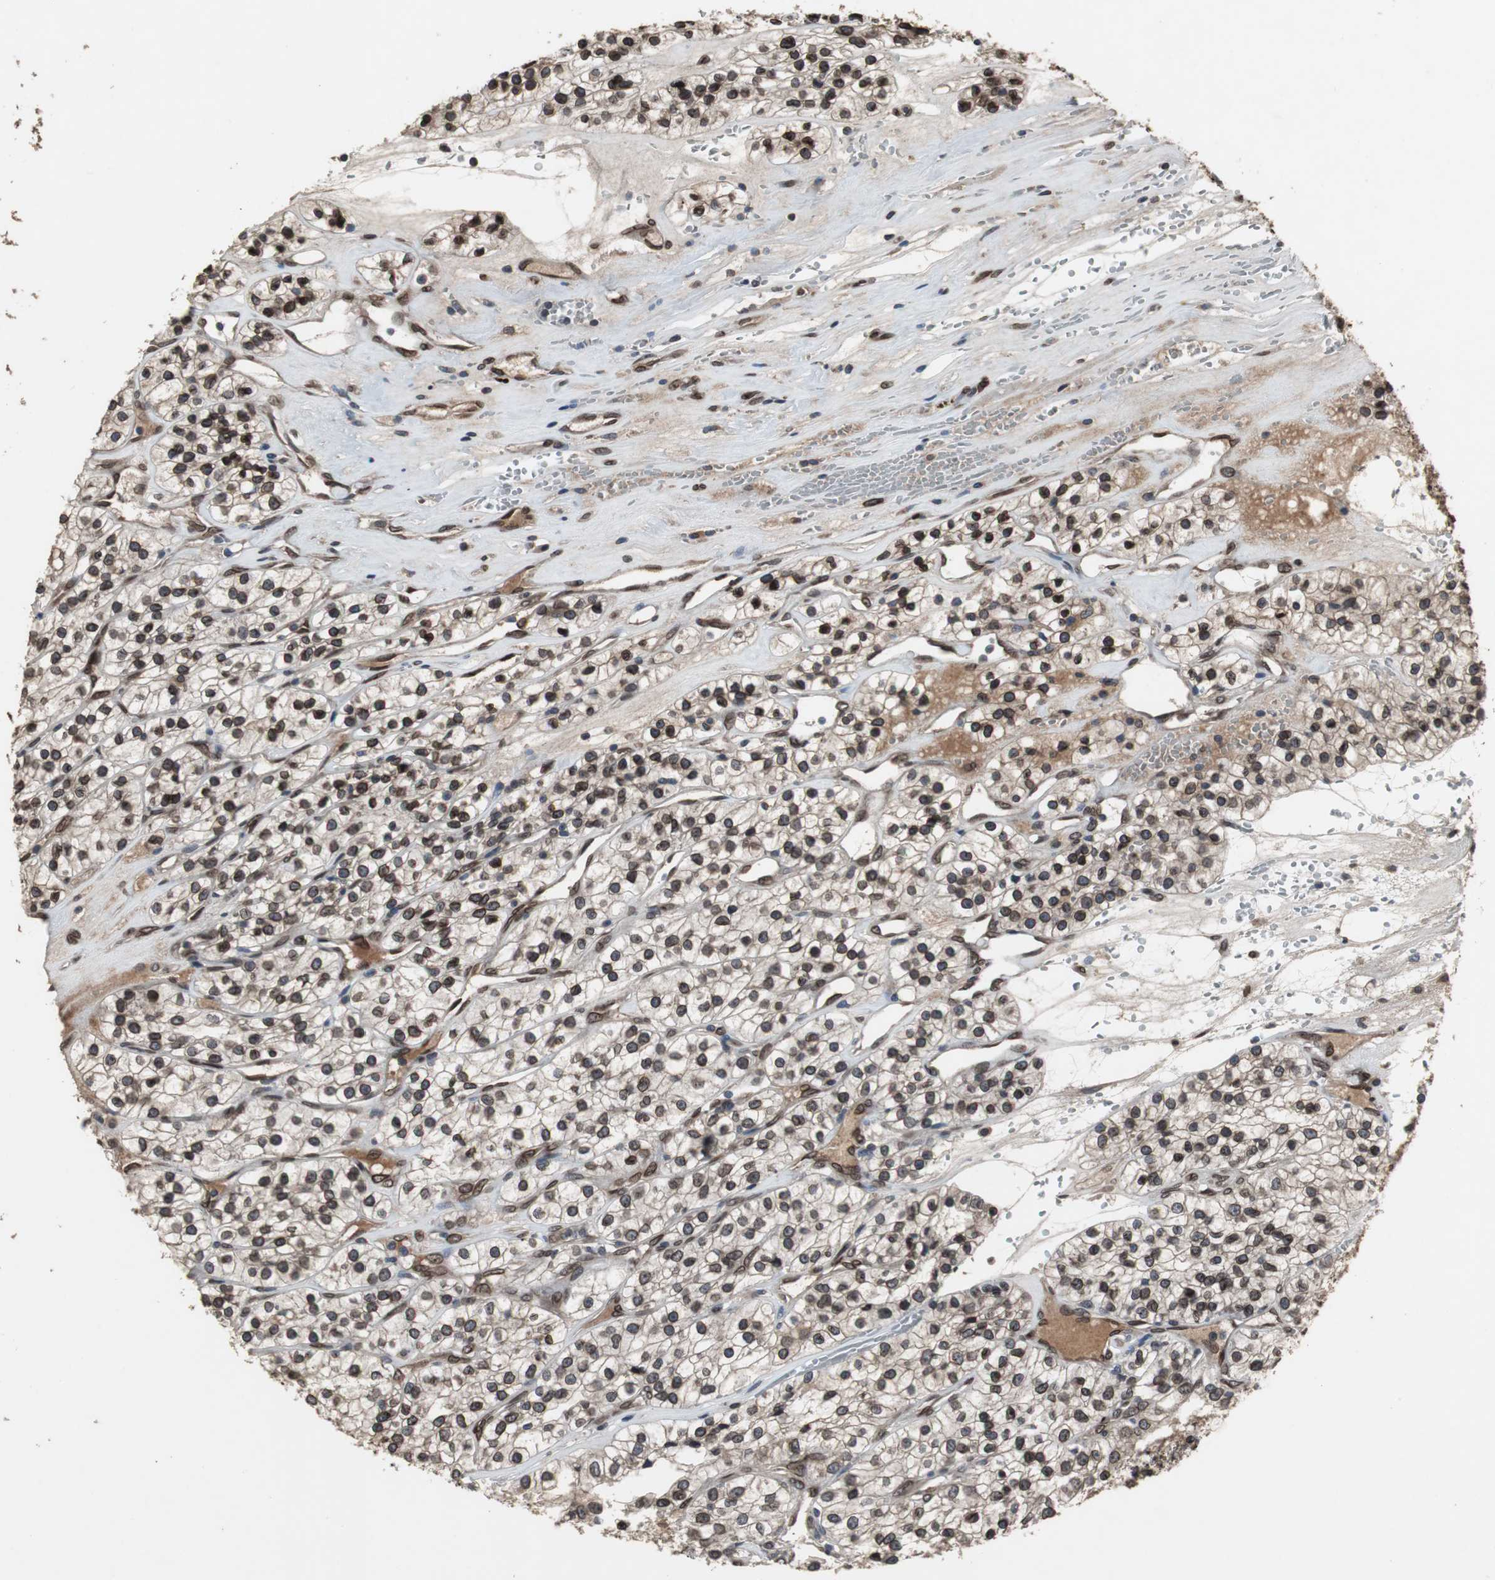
{"staining": {"intensity": "strong", "quantity": ">75%", "location": "cytoplasmic/membranous,nuclear"}, "tissue": "renal cancer", "cell_type": "Tumor cells", "image_type": "cancer", "snomed": [{"axis": "morphology", "description": "Adenocarcinoma, NOS"}, {"axis": "topography", "description": "Kidney"}], "caption": "Immunohistochemical staining of renal cancer demonstrates high levels of strong cytoplasmic/membranous and nuclear expression in approximately >75% of tumor cells.", "gene": "LMNA", "patient": {"sex": "female", "age": 57}}